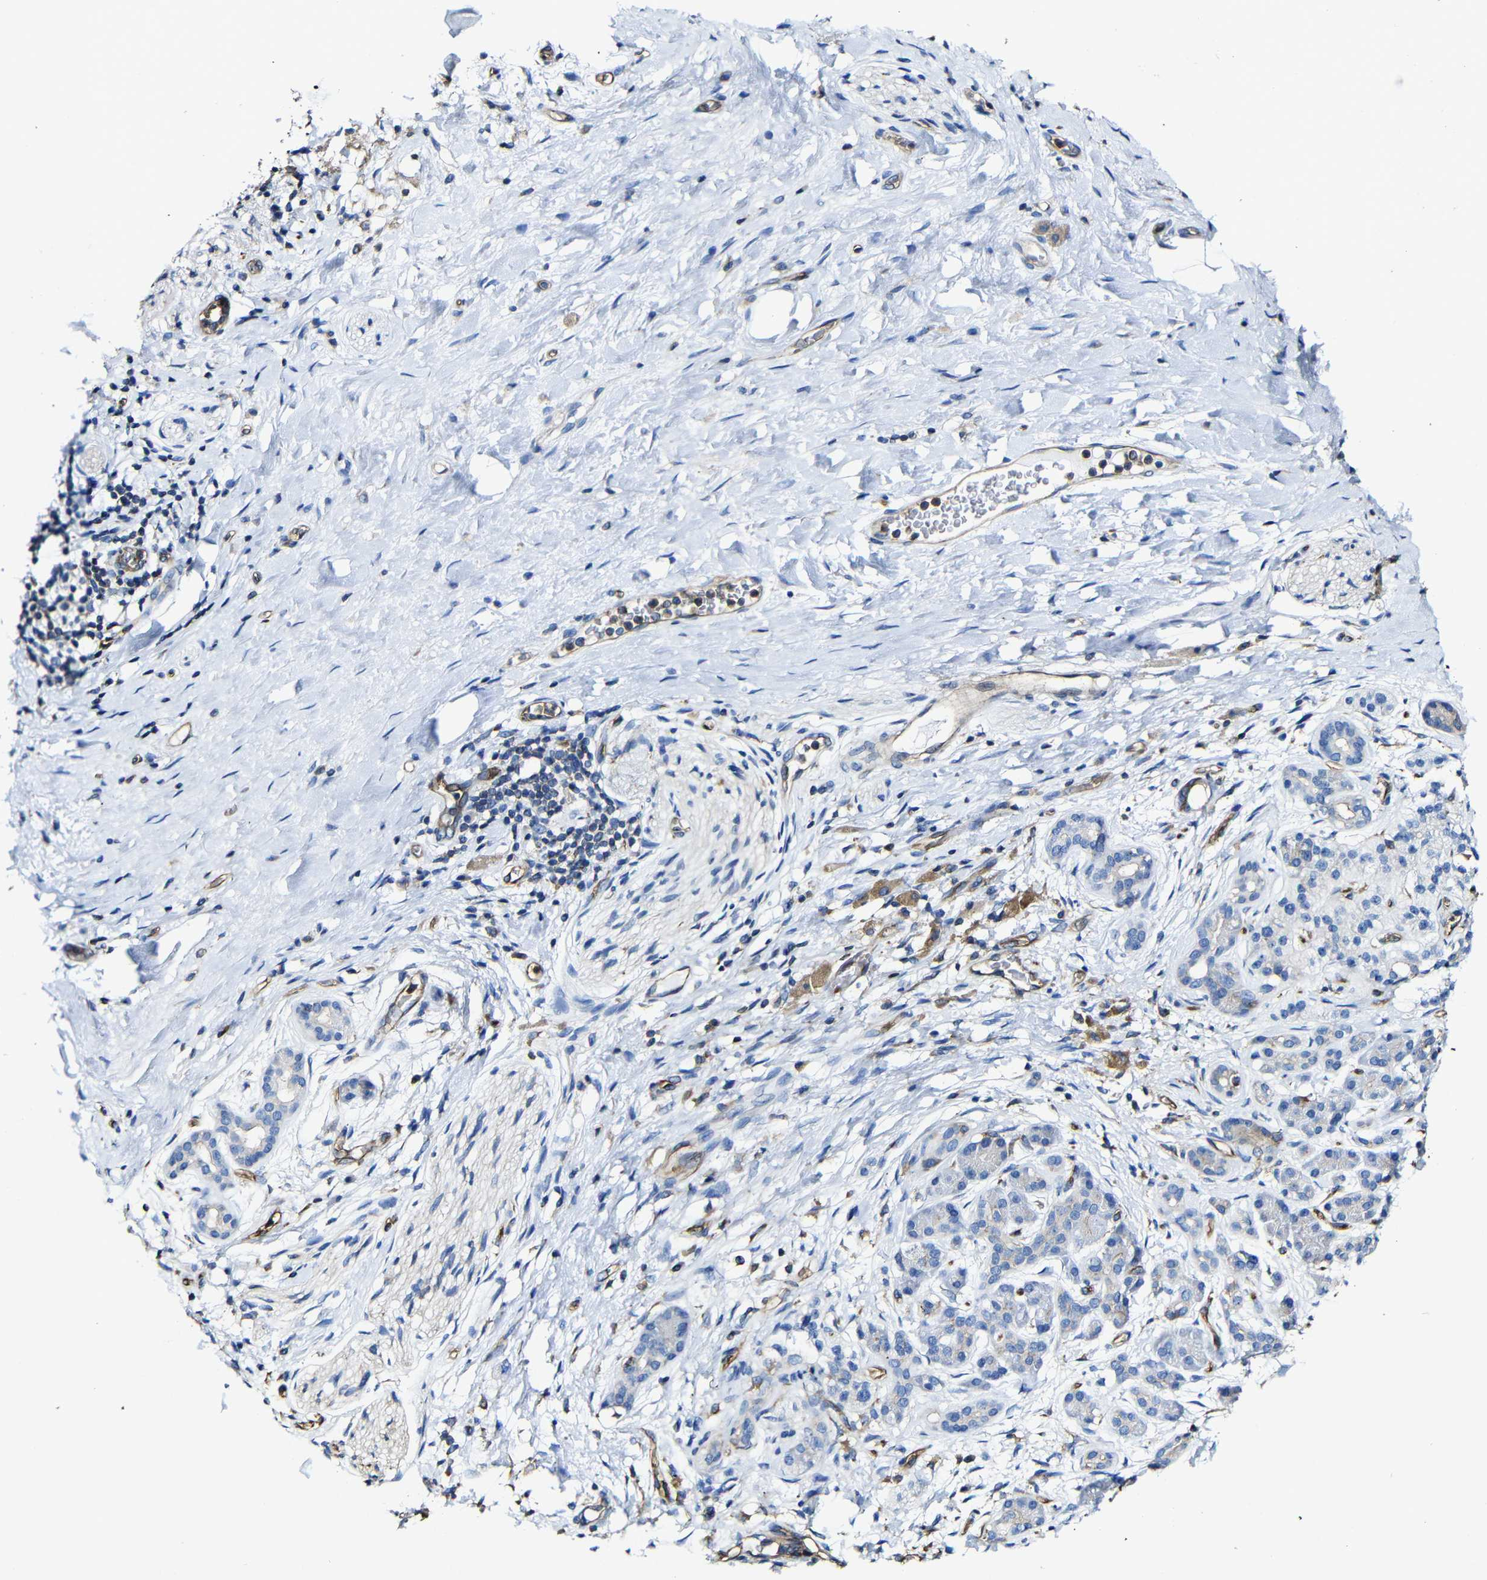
{"staining": {"intensity": "negative", "quantity": "none", "location": "none"}, "tissue": "pancreatic cancer", "cell_type": "Tumor cells", "image_type": "cancer", "snomed": [{"axis": "morphology", "description": "Adenocarcinoma, NOS"}, {"axis": "topography", "description": "Pancreas"}], "caption": "Tumor cells are negative for brown protein staining in pancreatic adenocarcinoma.", "gene": "MSN", "patient": {"sex": "male", "age": 55}}